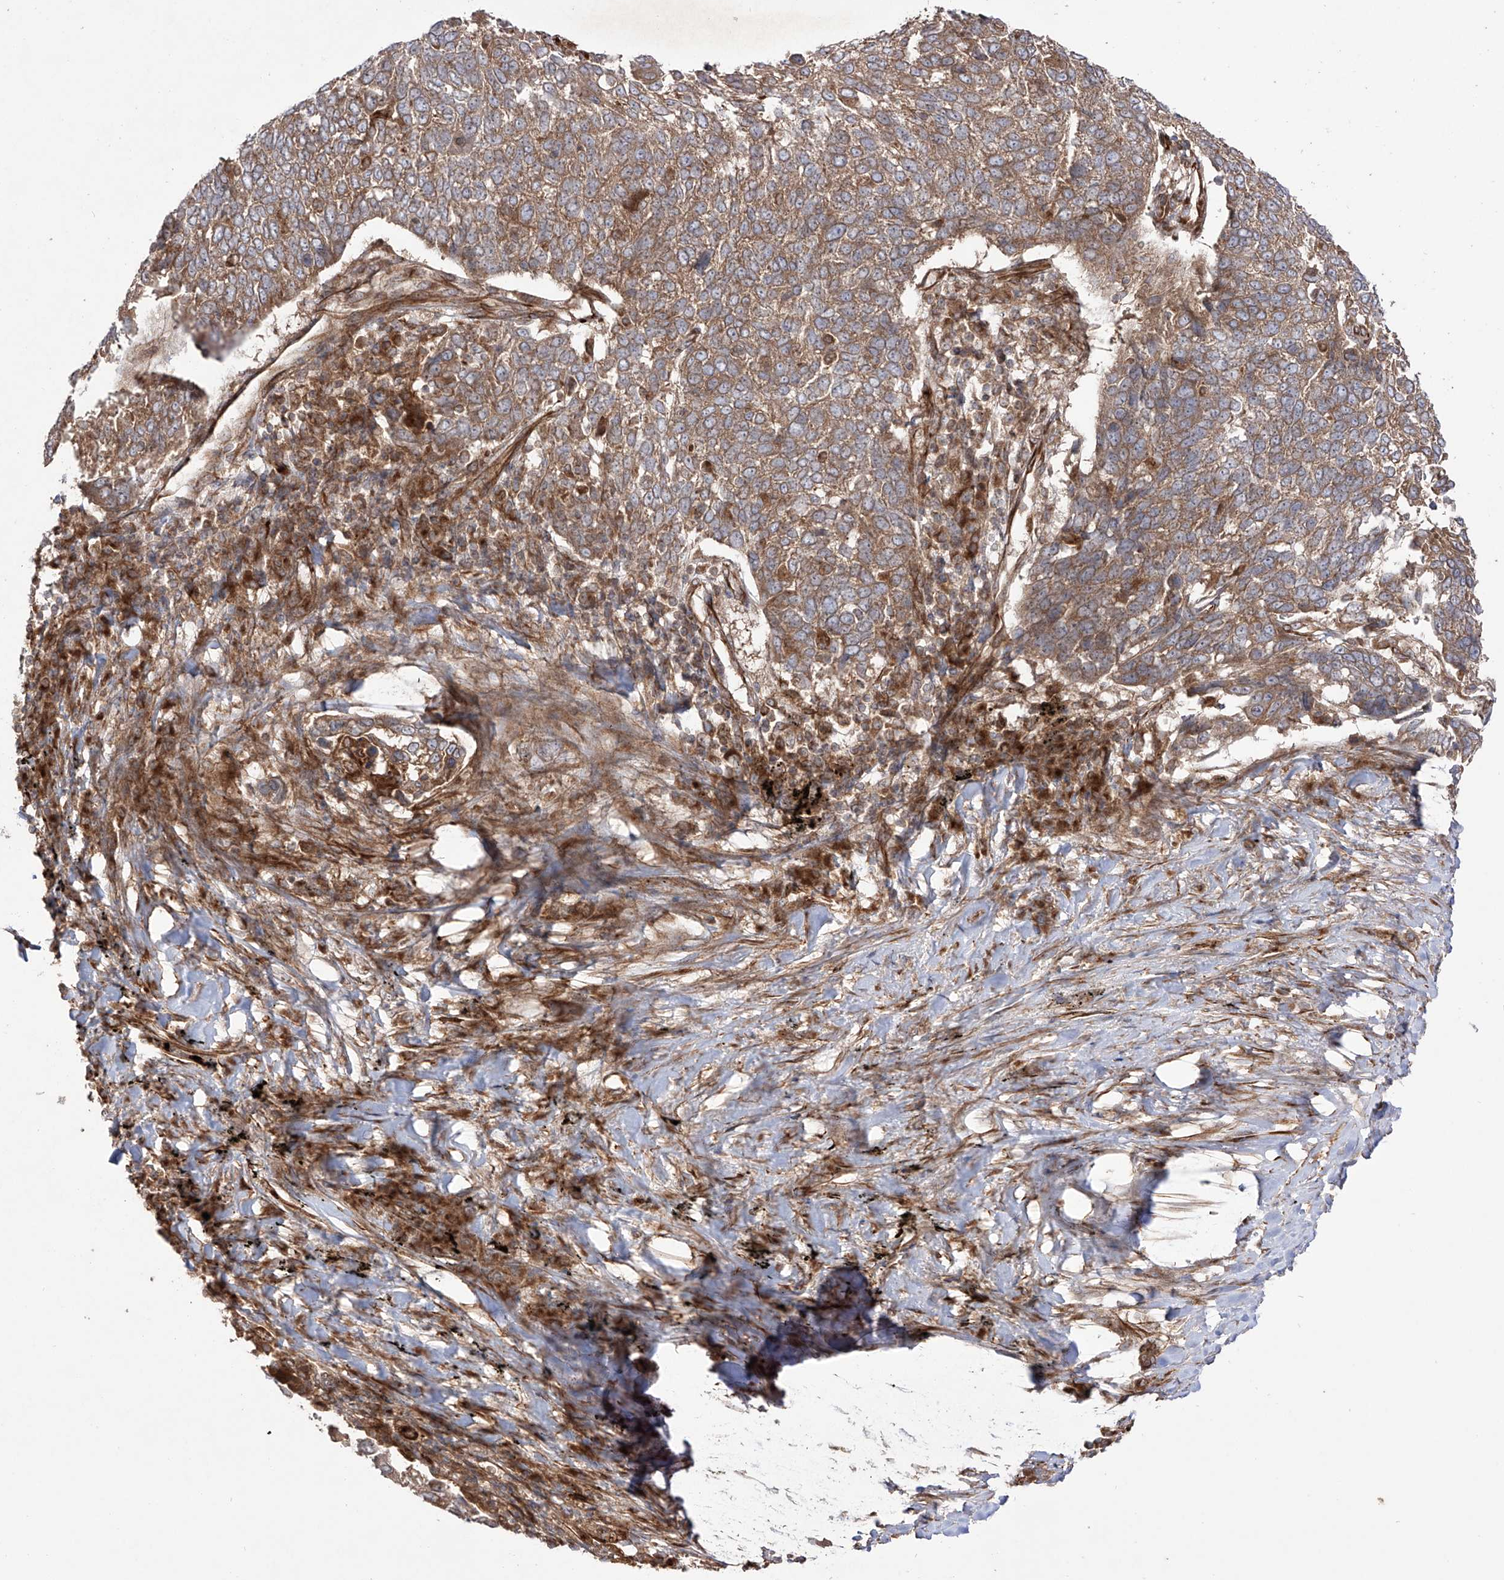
{"staining": {"intensity": "moderate", "quantity": ">75%", "location": "cytoplasmic/membranous"}, "tissue": "lung cancer", "cell_type": "Tumor cells", "image_type": "cancer", "snomed": [{"axis": "morphology", "description": "Squamous cell carcinoma, NOS"}, {"axis": "topography", "description": "Lung"}], "caption": "This is a histology image of IHC staining of lung squamous cell carcinoma, which shows moderate expression in the cytoplasmic/membranous of tumor cells.", "gene": "YKT6", "patient": {"sex": "male", "age": 66}}